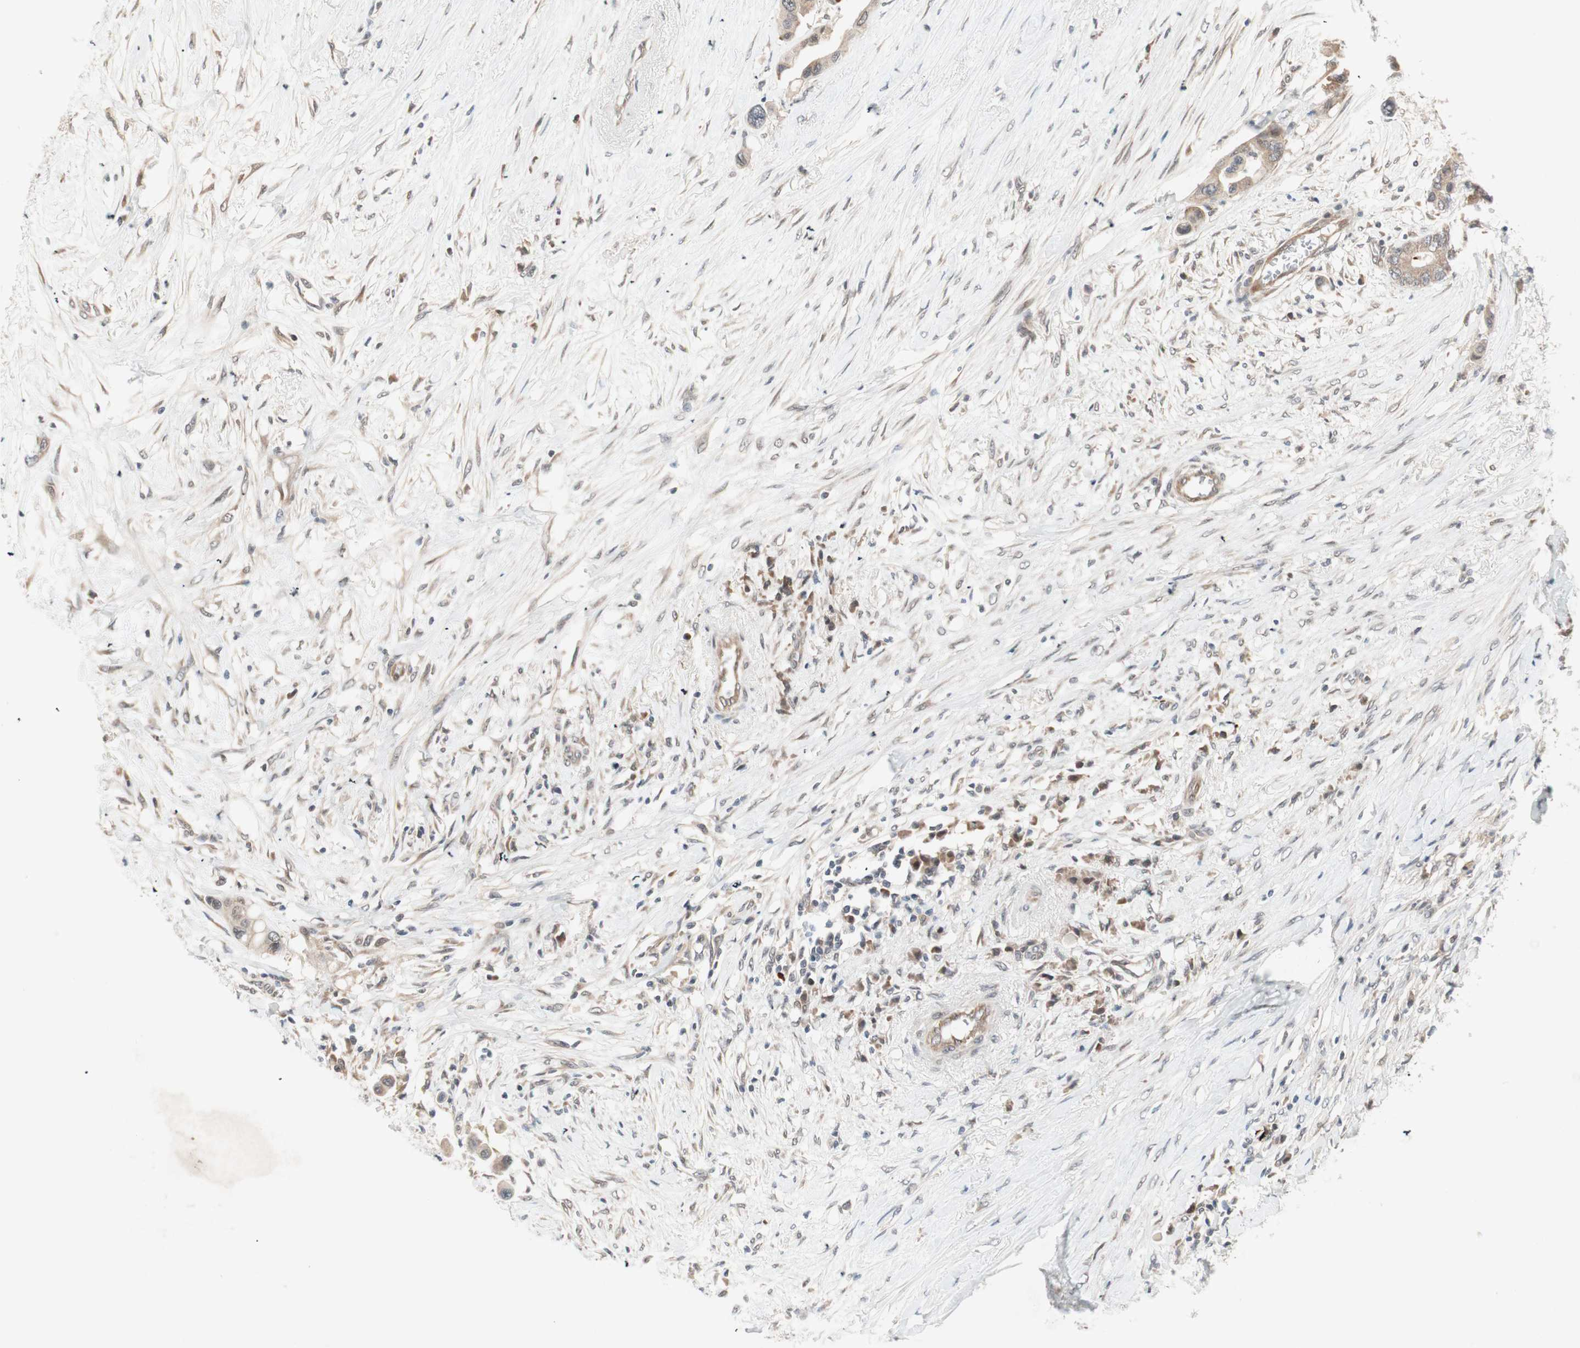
{"staining": {"intensity": "weak", "quantity": ">75%", "location": "cytoplasmic/membranous"}, "tissue": "colorectal cancer", "cell_type": "Tumor cells", "image_type": "cancer", "snomed": [{"axis": "morphology", "description": "Normal tissue, NOS"}, {"axis": "morphology", "description": "Adenocarcinoma, NOS"}, {"axis": "topography", "description": "Colon"}], "caption": "Tumor cells reveal low levels of weak cytoplasmic/membranous positivity in about >75% of cells in adenocarcinoma (colorectal).", "gene": "PGBD1", "patient": {"sex": "male", "age": 82}}